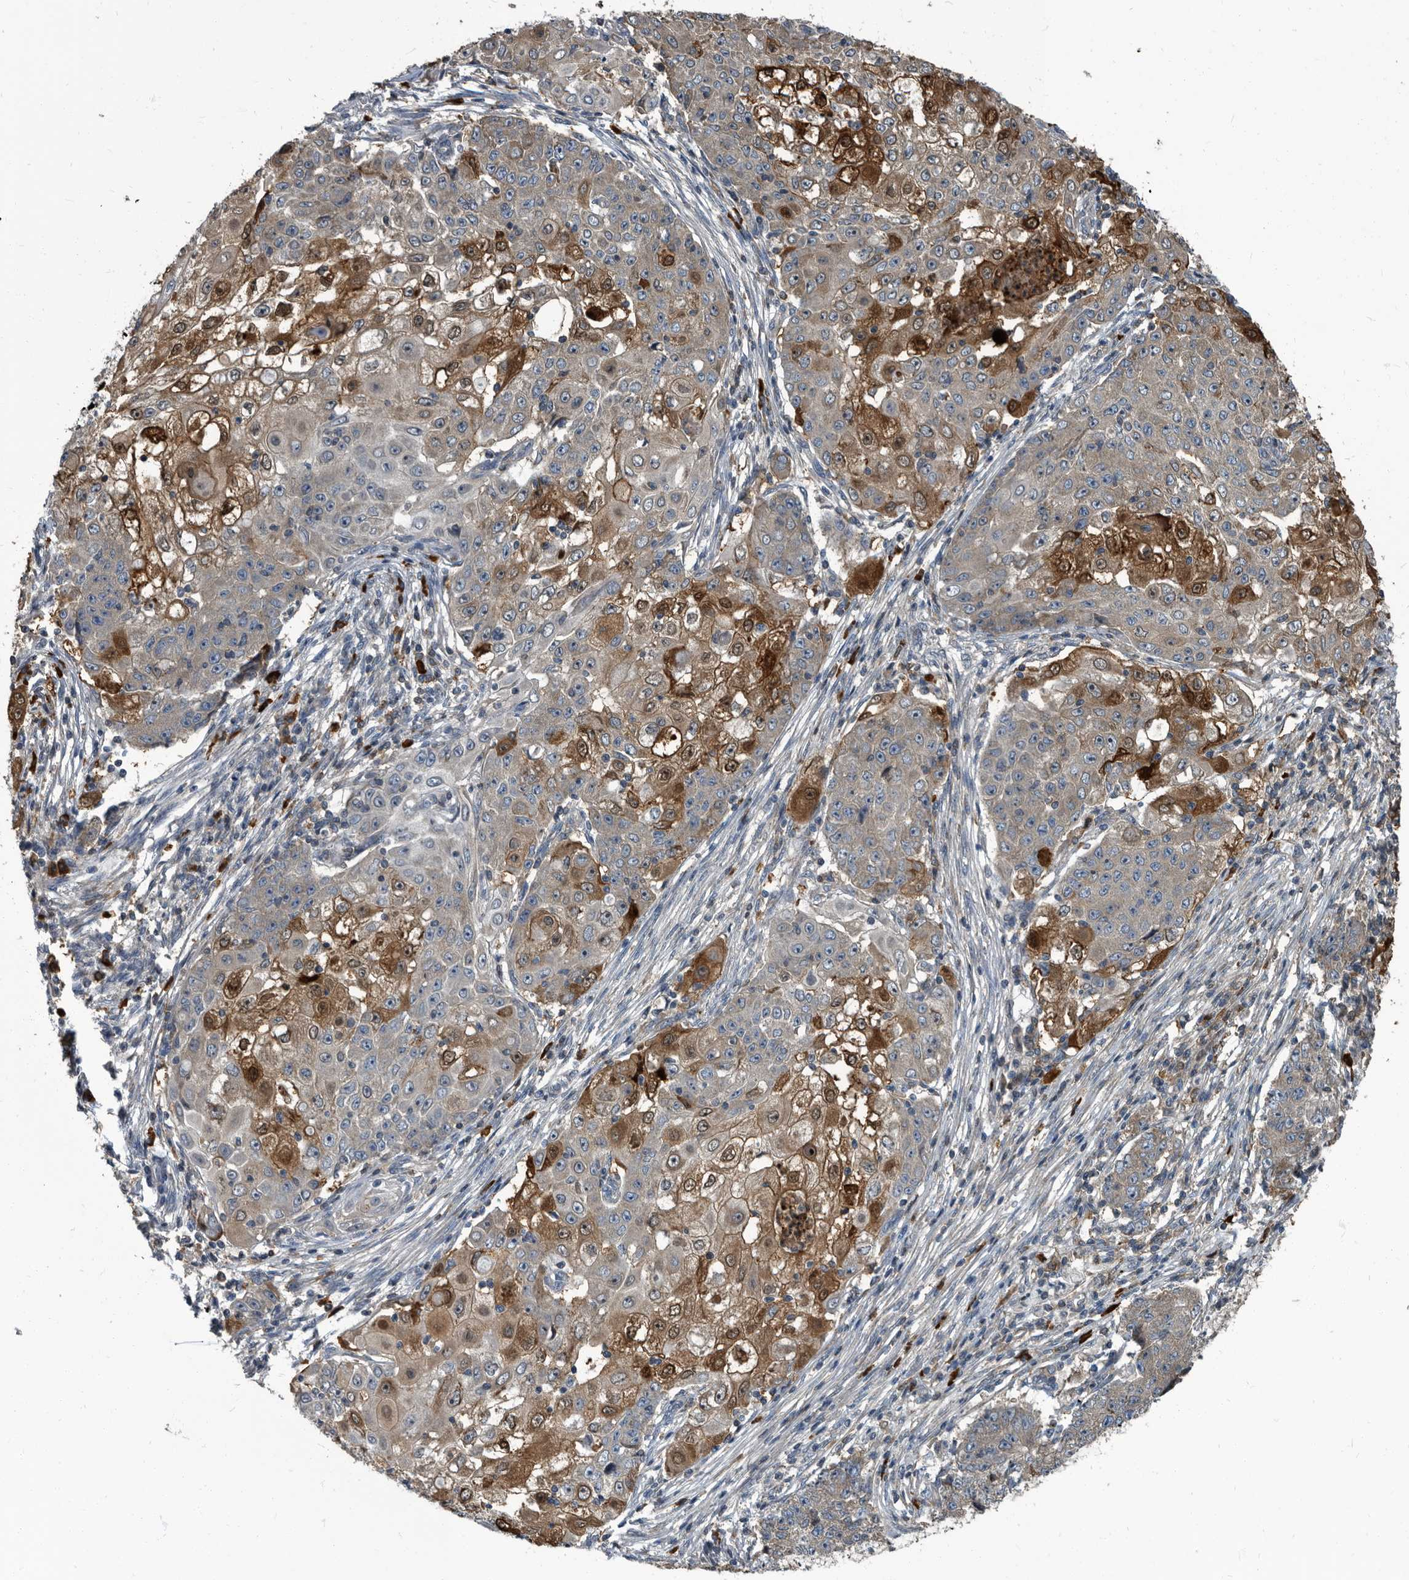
{"staining": {"intensity": "strong", "quantity": "25%-75%", "location": "cytoplasmic/membranous"}, "tissue": "ovarian cancer", "cell_type": "Tumor cells", "image_type": "cancer", "snomed": [{"axis": "morphology", "description": "Carcinoma, endometroid"}, {"axis": "topography", "description": "Ovary"}], "caption": "High-magnification brightfield microscopy of ovarian cancer (endometroid carcinoma) stained with DAB (3,3'-diaminobenzidine) (brown) and counterstained with hematoxylin (blue). tumor cells exhibit strong cytoplasmic/membranous expression is seen in approximately25%-75% of cells.", "gene": "CDV3", "patient": {"sex": "female", "age": 42}}